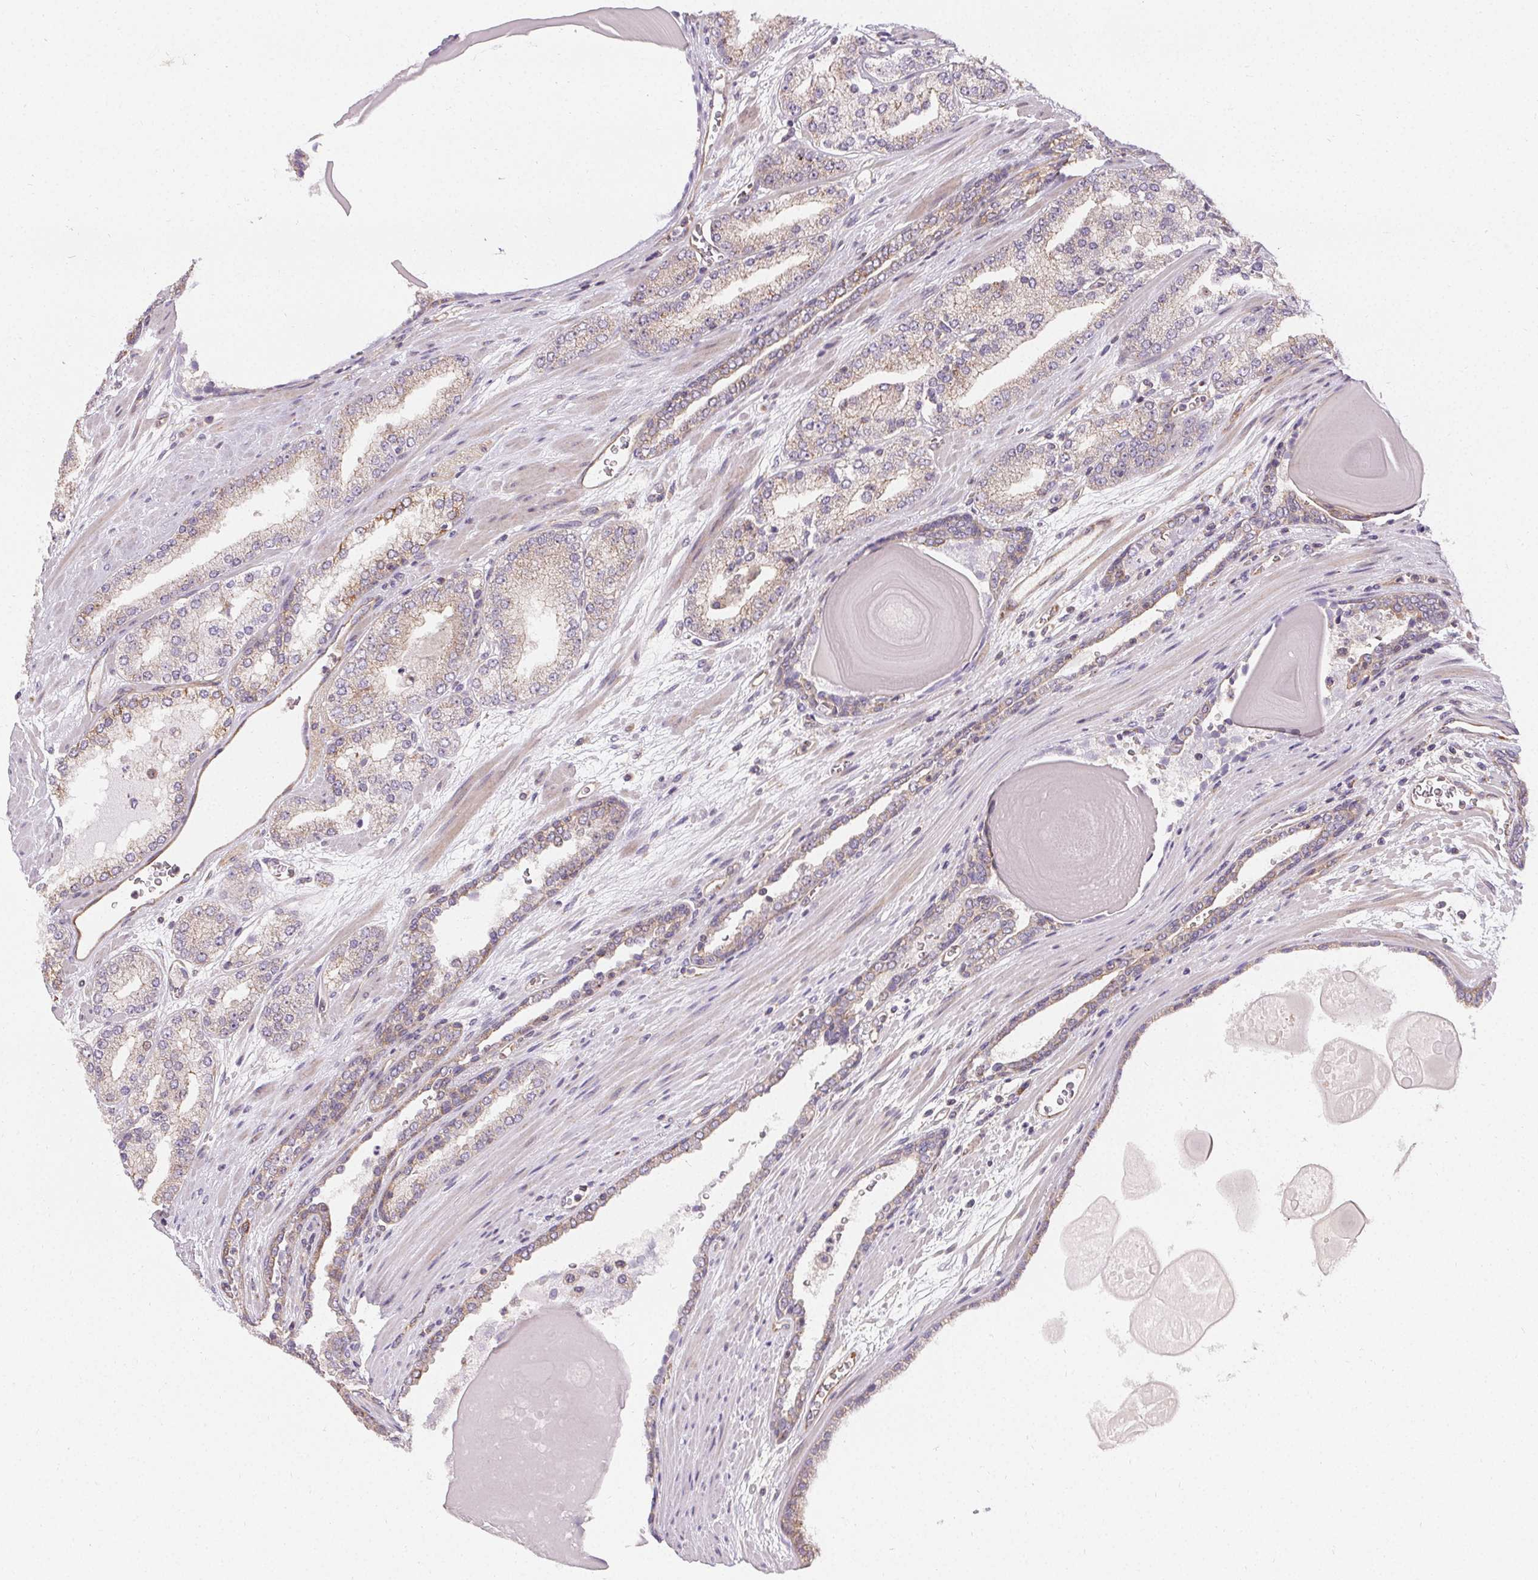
{"staining": {"intensity": "negative", "quantity": "none", "location": "none"}, "tissue": "prostate cancer", "cell_type": "Tumor cells", "image_type": "cancer", "snomed": [{"axis": "morphology", "description": "Adenocarcinoma, High grade"}, {"axis": "topography", "description": "Prostate"}], "caption": "Protein analysis of prostate cancer shows no significant positivity in tumor cells.", "gene": "APLP1", "patient": {"sex": "male", "age": 64}}